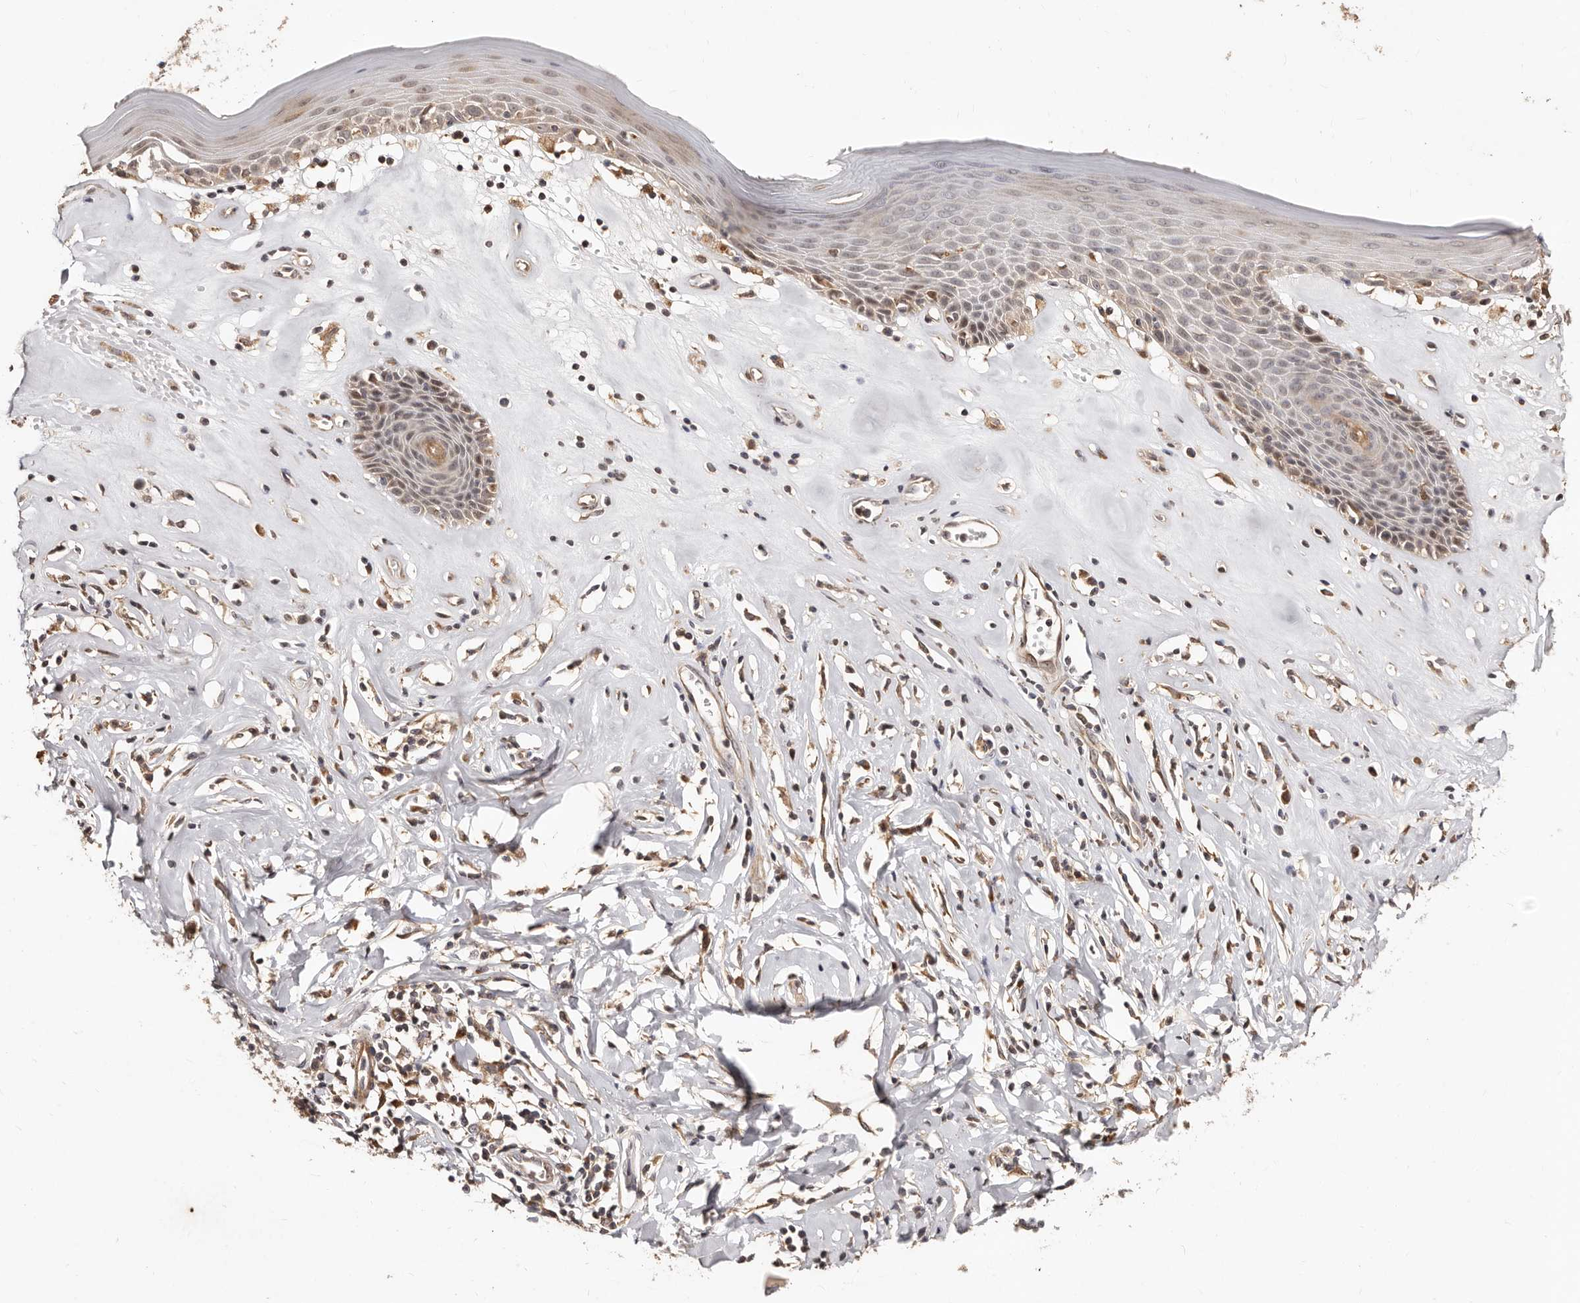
{"staining": {"intensity": "weak", "quantity": "25%-75%", "location": "cytoplasmic/membranous"}, "tissue": "skin", "cell_type": "Epidermal cells", "image_type": "normal", "snomed": [{"axis": "morphology", "description": "Normal tissue, NOS"}, {"axis": "morphology", "description": "Inflammation, NOS"}, {"axis": "topography", "description": "Vulva"}], "caption": "Immunohistochemistry staining of benign skin, which reveals low levels of weak cytoplasmic/membranous staining in about 25%-75% of epidermal cells indicating weak cytoplasmic/membranous protein staining. The staining was performed using DAB (brown) for protein detection and nuclei were counterstained in hematoxylin (blue).", "gene": "APOL6", "patient": {"sex": "female", "age": 84}}